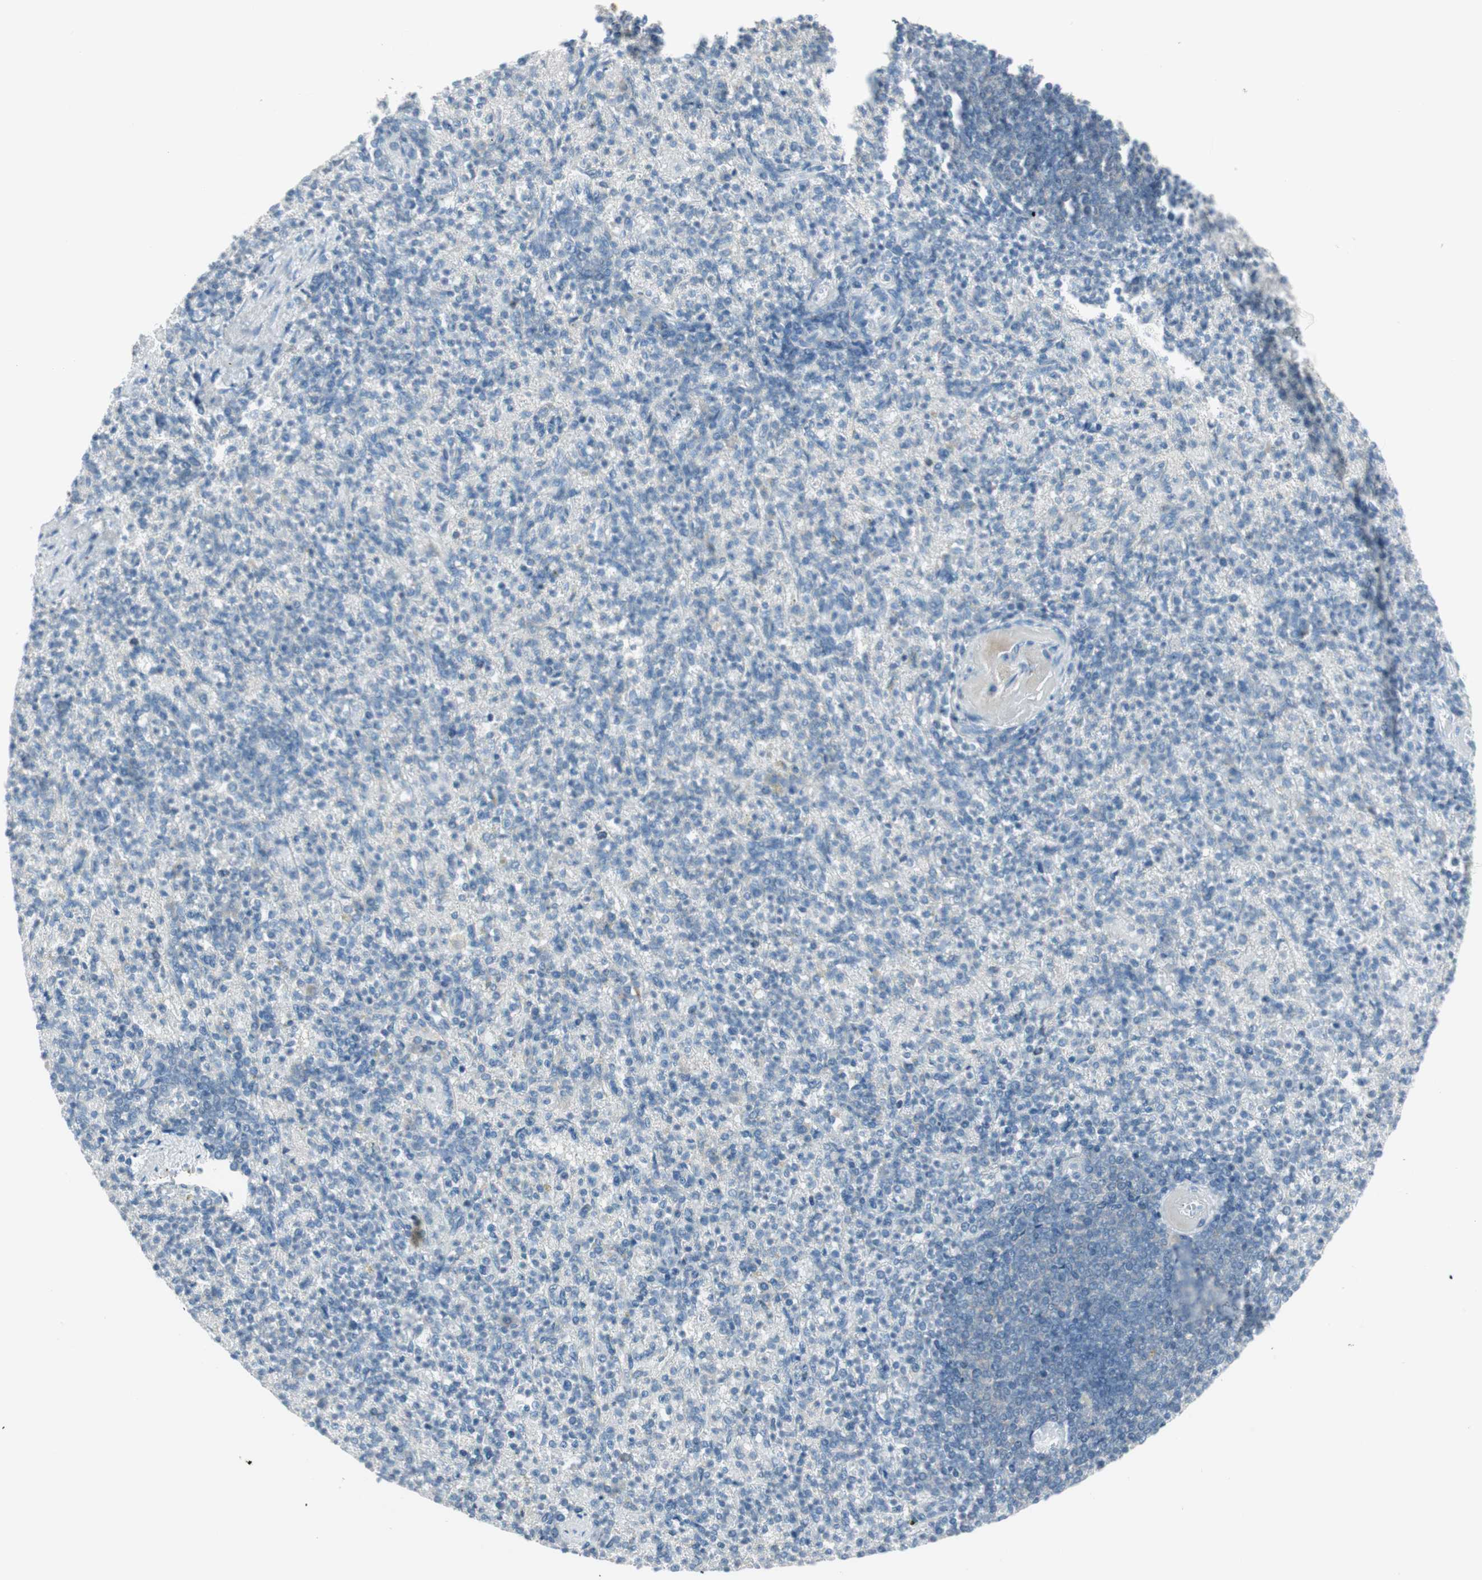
{"staining": {"intensity": "negative", "quantity": "none", "location": "none"}, "tissue": "spleen", "cell_type": "Cells in red pulp", "image_type": "normal", "snomed": [{"axis": "morphology", "description": "Normal tissue, NOS"}, {"axis": "topography", "description": "Spleen"}], "caption": "Cells in red pulp are negative for protein expression in unremarkable human spleen. (Stains: DAB IHC with hematoxylin counter stain, Microscopy: brightfield microscopy at high magnification).", "gene": "ITLN2", "patient": {"sex": "female", "age": 74}}